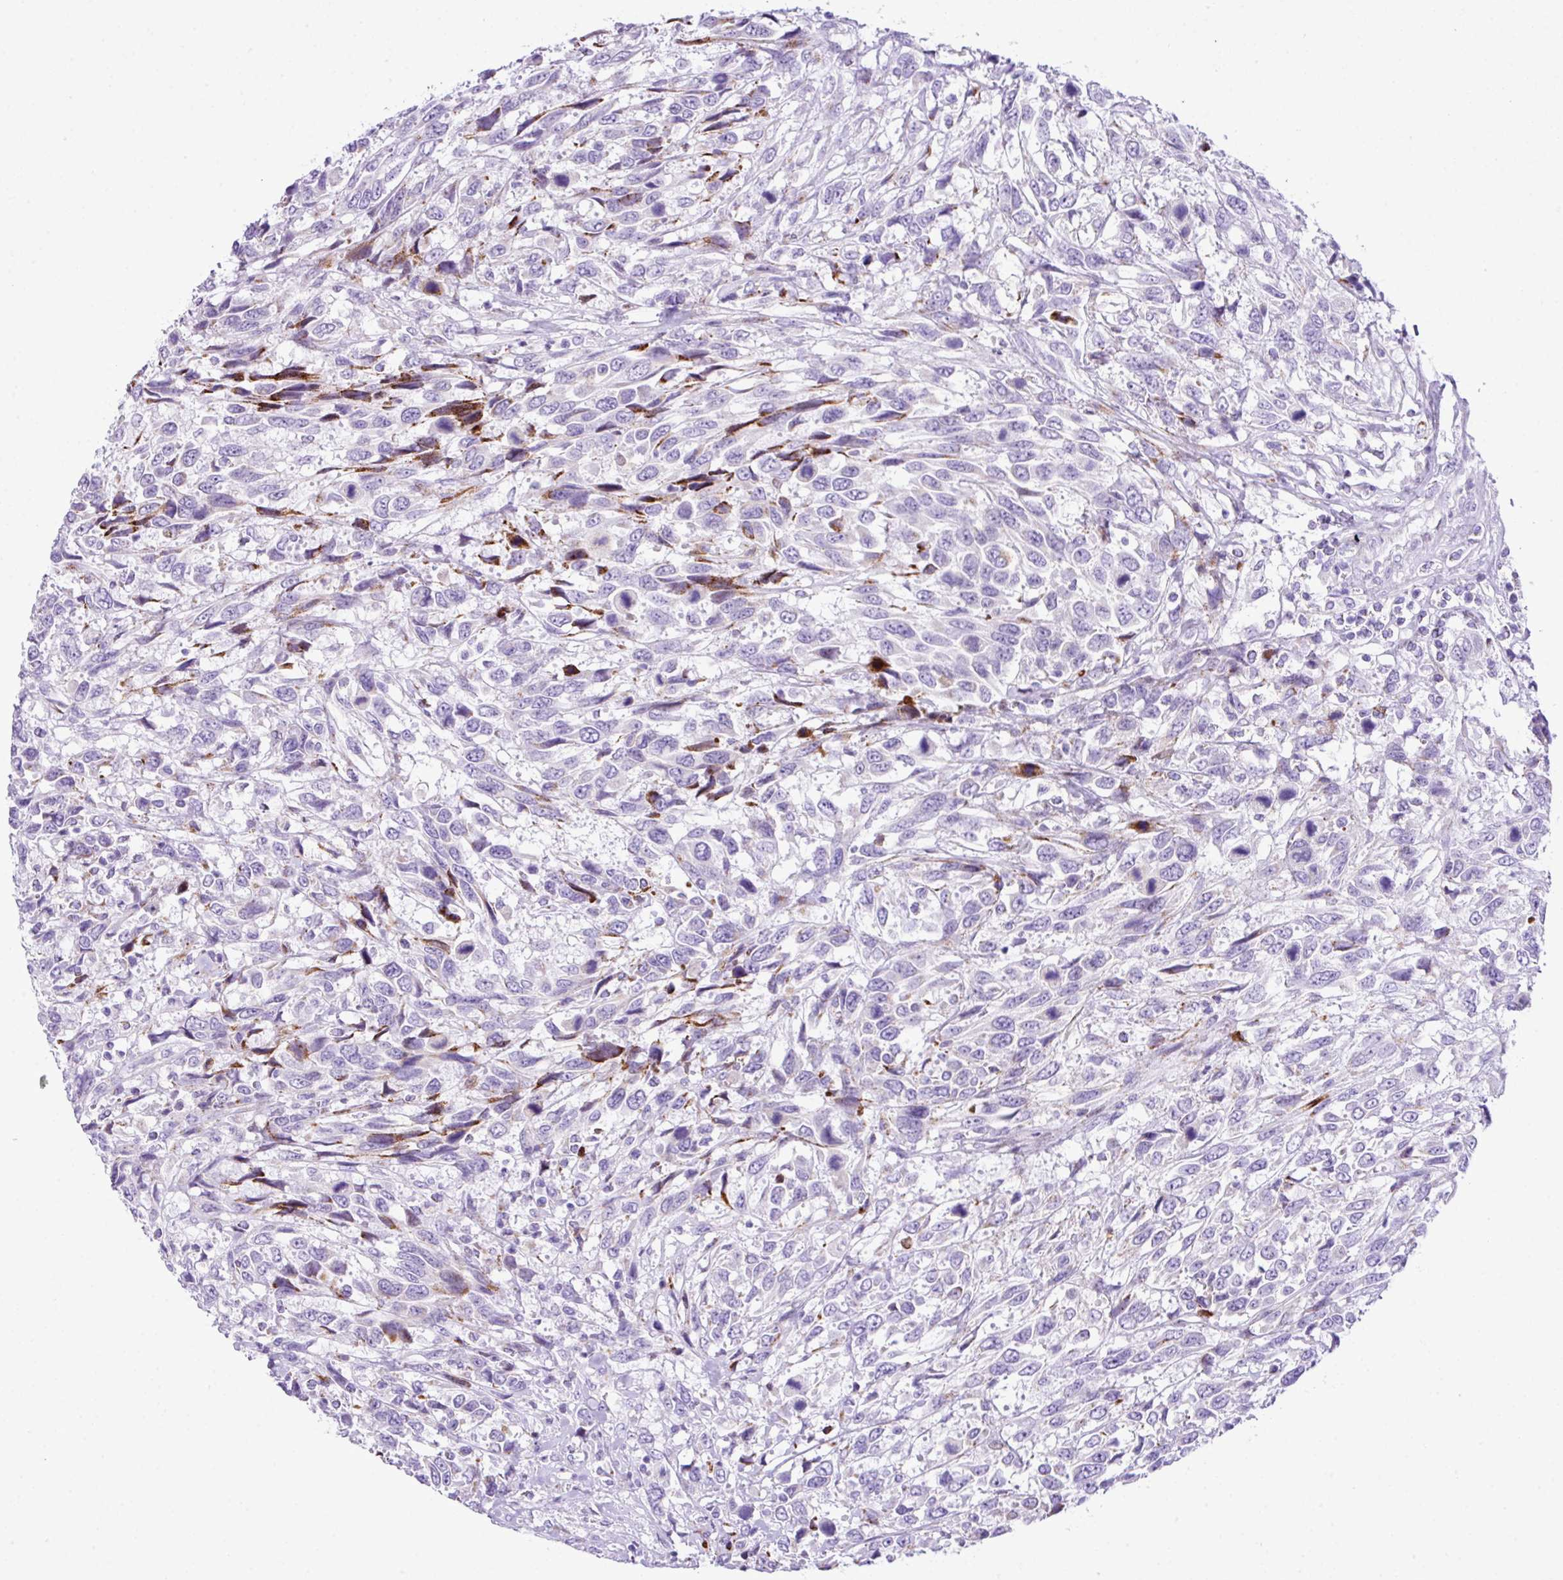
{"staining": {"intensity": "negative", "quantity": "none", "location": "none"}, "tissue": "urothelial cancer", "cell_type": "Tumor cells", "image_type": "cancer", "snomed": [{"axis": "morphology", "description": "Urothelial carcinoma, High grade"}, {"axis": "topography", "description": "Urinary bladder"}], "caption": "IHC of high-grade urothelial carcinoma shows no staining in tumor cells.", "gene": "RCAN2", "patient": {"sex": "female", "age": 70}}